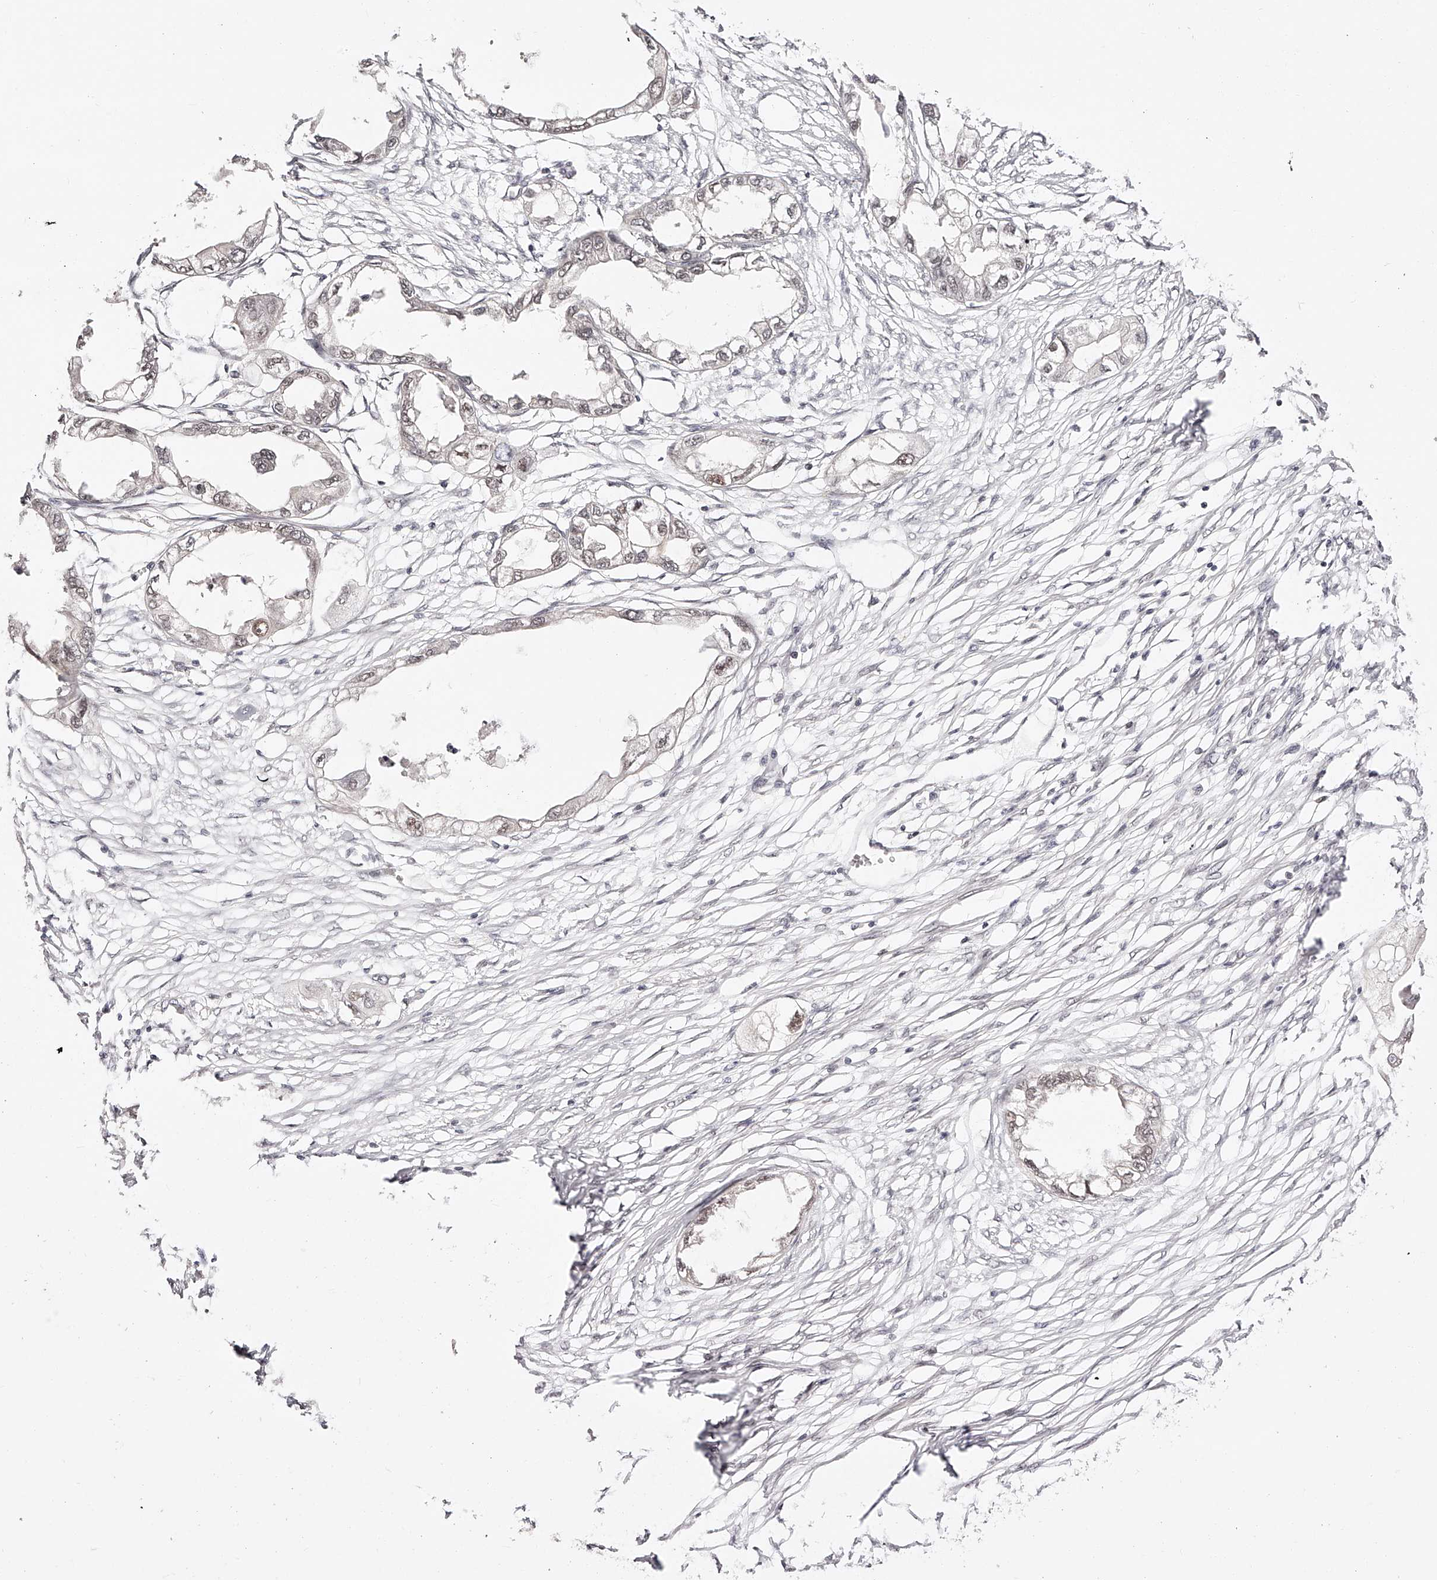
{"staining": {"intensity": "weak", "quantity": "<25%", "location": "nuclear"}, "tissue": "endometrial cancer", "cell_type": "Tumor cells", "image_type": "cancer", "snomed": [{"axis": "morphology", "description": "Adenocarcinoma, NOS"}, {"axis": "morphology", "description": "Adenocarcinoma, metastatic, NOS"}, {"axis": "topography", "description": "Adipose tissue"}, {"axis": "topography", "description": "Endometrium"}], "caption": "Micrograph shows no protein positivity in tumor cells of endometrial metastatic adenocarcinoma tissue. (DAB (3,3'-diaminobenzidine) immunohistochemistry visualized using brightfield microscopy, high magnification).", "gene": "USF3", "patient": {"sex": "female", "age": 67}}